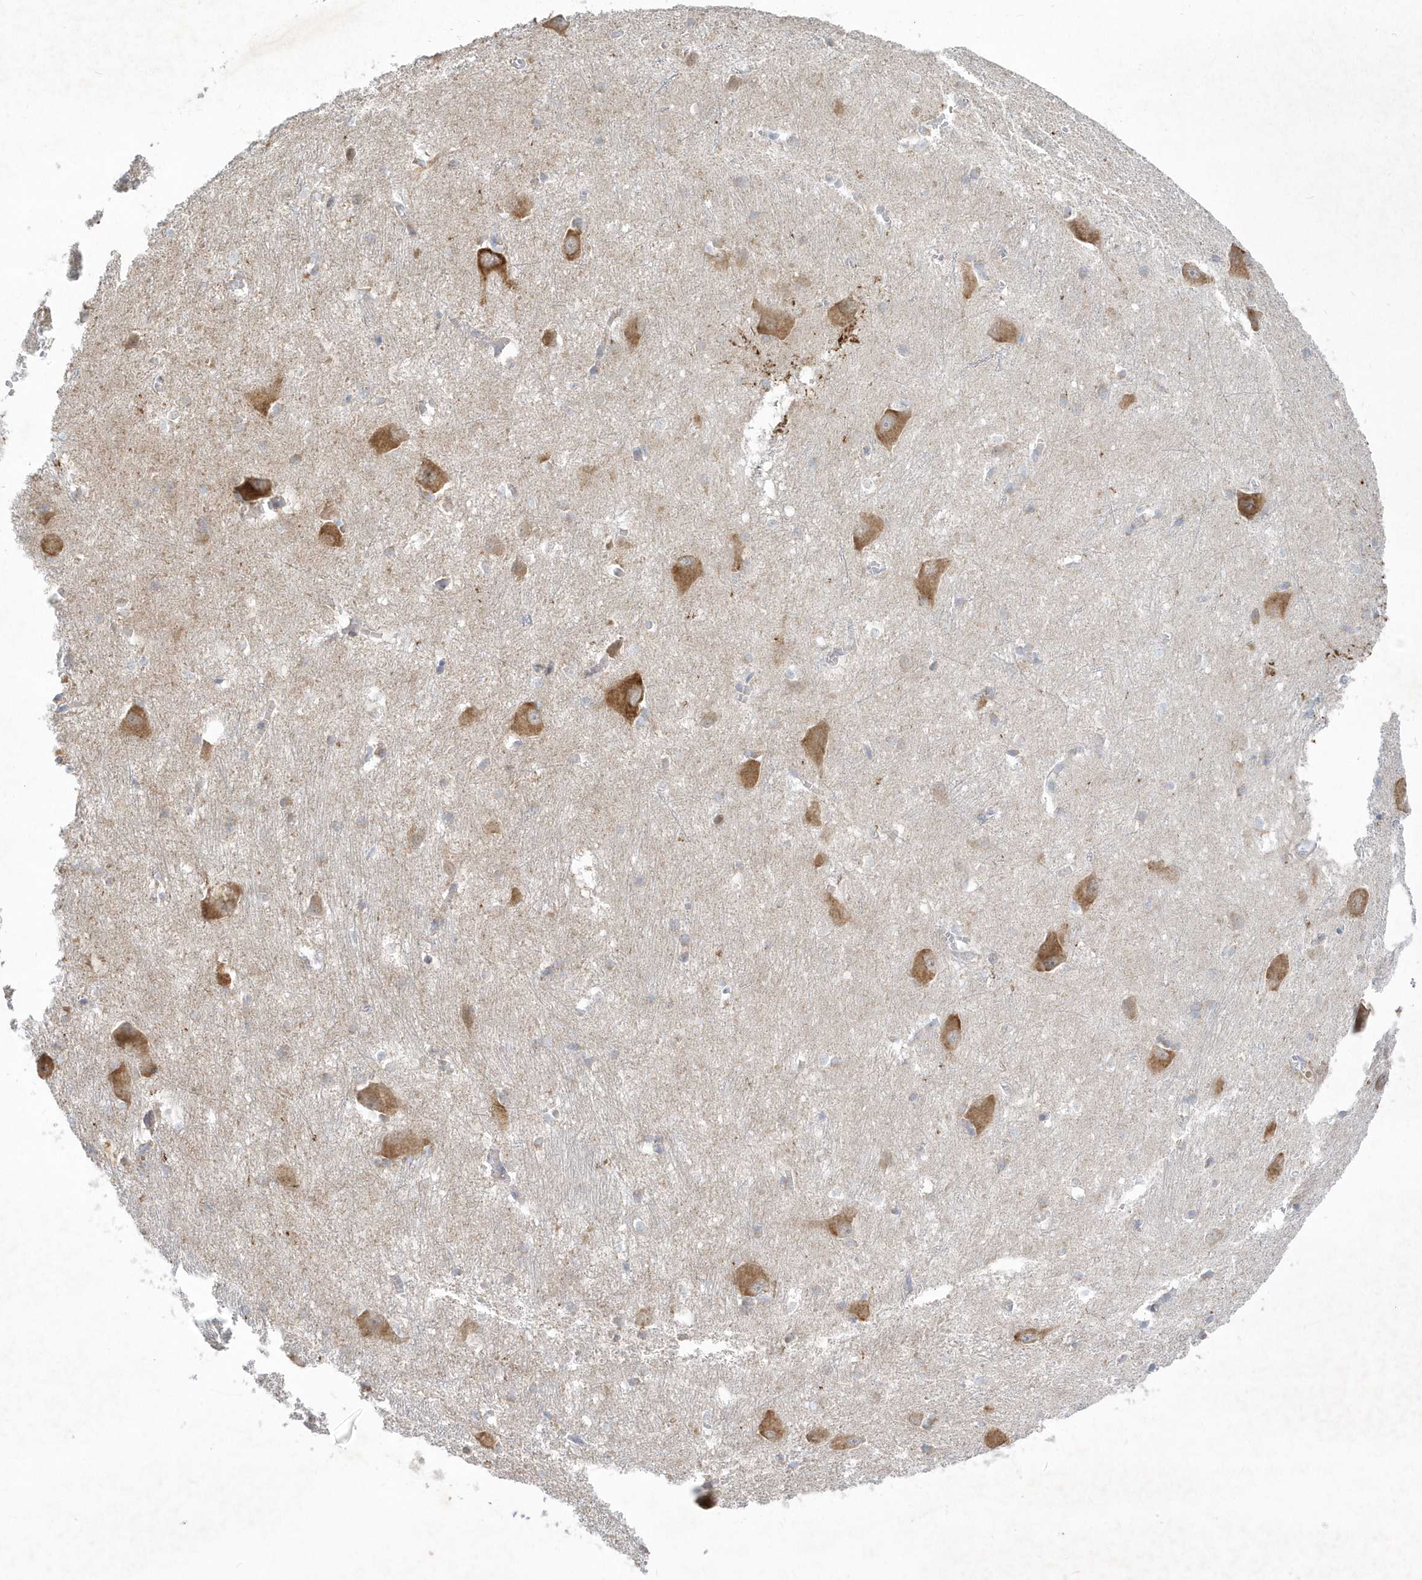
{"staining": {"intensity": "negative", "quantity": "none", "location": "none"}, "tissue": "caudate", "cell_type": "Glial cells", "image_type": "normal", "snomed": [{"axis": "morphology", "description": "Normal tissue, NOS"}, {"axis": "topography", "description": "Lateral ventricle wall"}], "caption": "Immunohistochemistry of normal caudate displays no expression in glial cells. (Stains: DAB immunohistochemistry with hematoxylin counter stain, Microscopy: brightfield microscopy at high magnification).", "gene": "LARS1", "patient": {"sex": "male", "age": 37}}